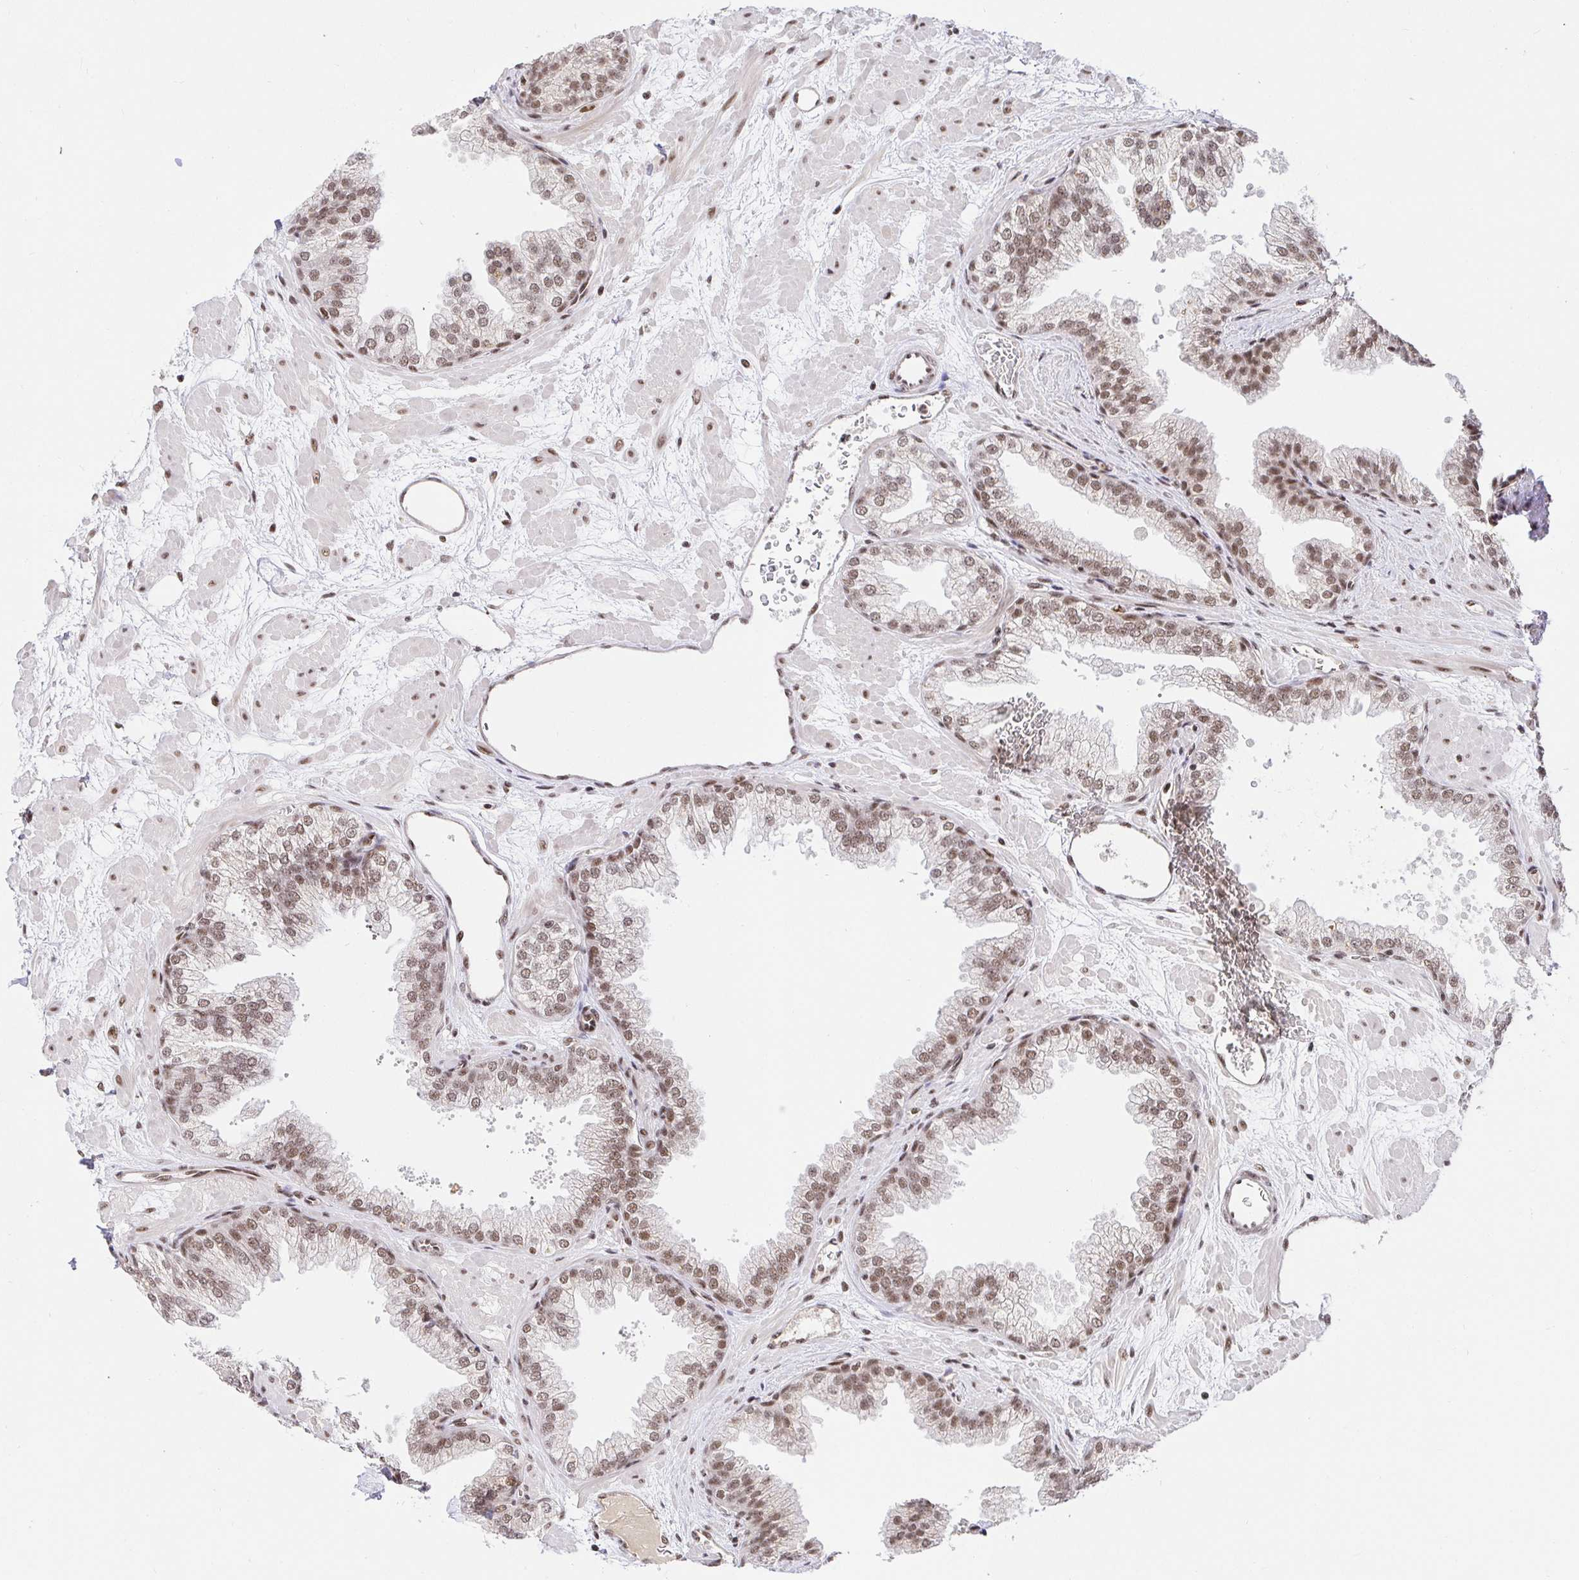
{"staining": {"intensity": "moderate", "quantity": "25%-75%", "location": "nuclear"}, "tissue": "prostate", "cell_type": "Glandular cells", "image_type": "normal", "snomed": [{"axis": "morphology", "description": "Normal tissue, NOS"}, {"axis": "topography", "description": "Prostate"}], "caption": "A high-resolution image shows immunohistochemistry staining of normal prostate, which shows moderate nuclear staining in about 25%-75% of glandular cells.", "gene": "USF1", "patient": {"sex": "male", "age": 37}}